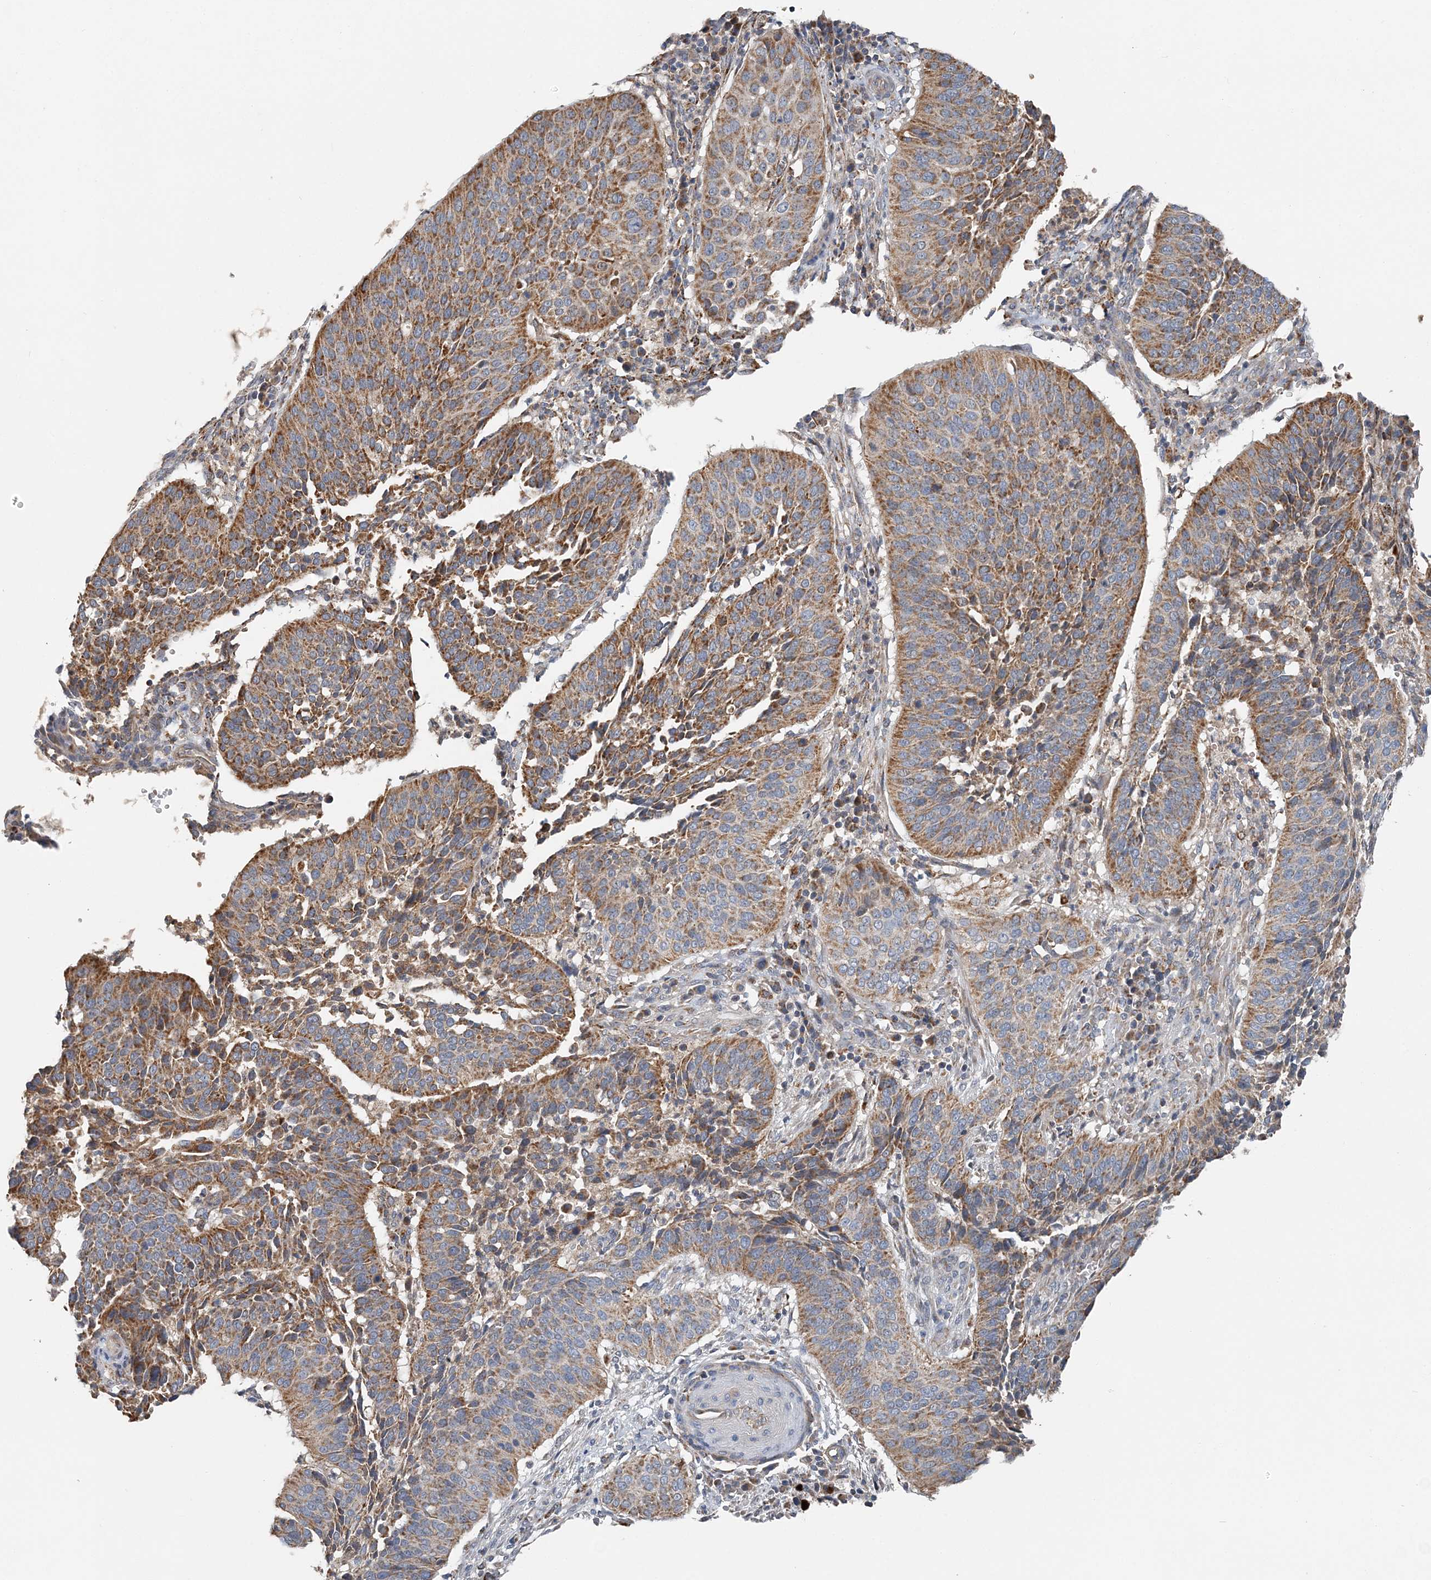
{"staining": {"intensity": "moderate", "quantity": ">75%", "location": "cytoplasmic/membranous"}, "tissue": "cervical cancer", "cell_type": "Tumor cells", "image_type": "cancer", "snomed": [{"axis": "morphology", "description": "Normal tissue, NOS"}, {"axis": "morphology", "description": "Squamous cell carcinoma, NOS"}, {"axis": "topography", "description": "Cervix"}], "caption": "About >75% of tumor cells in cervical squamous cell carcinoma demonstrate moderate cytoplasmic/membranous protein staining as visualized by brown immunohistochemical staining.", "gene": "SPRY2", "patient": {"sex": "female", "age": 39}}